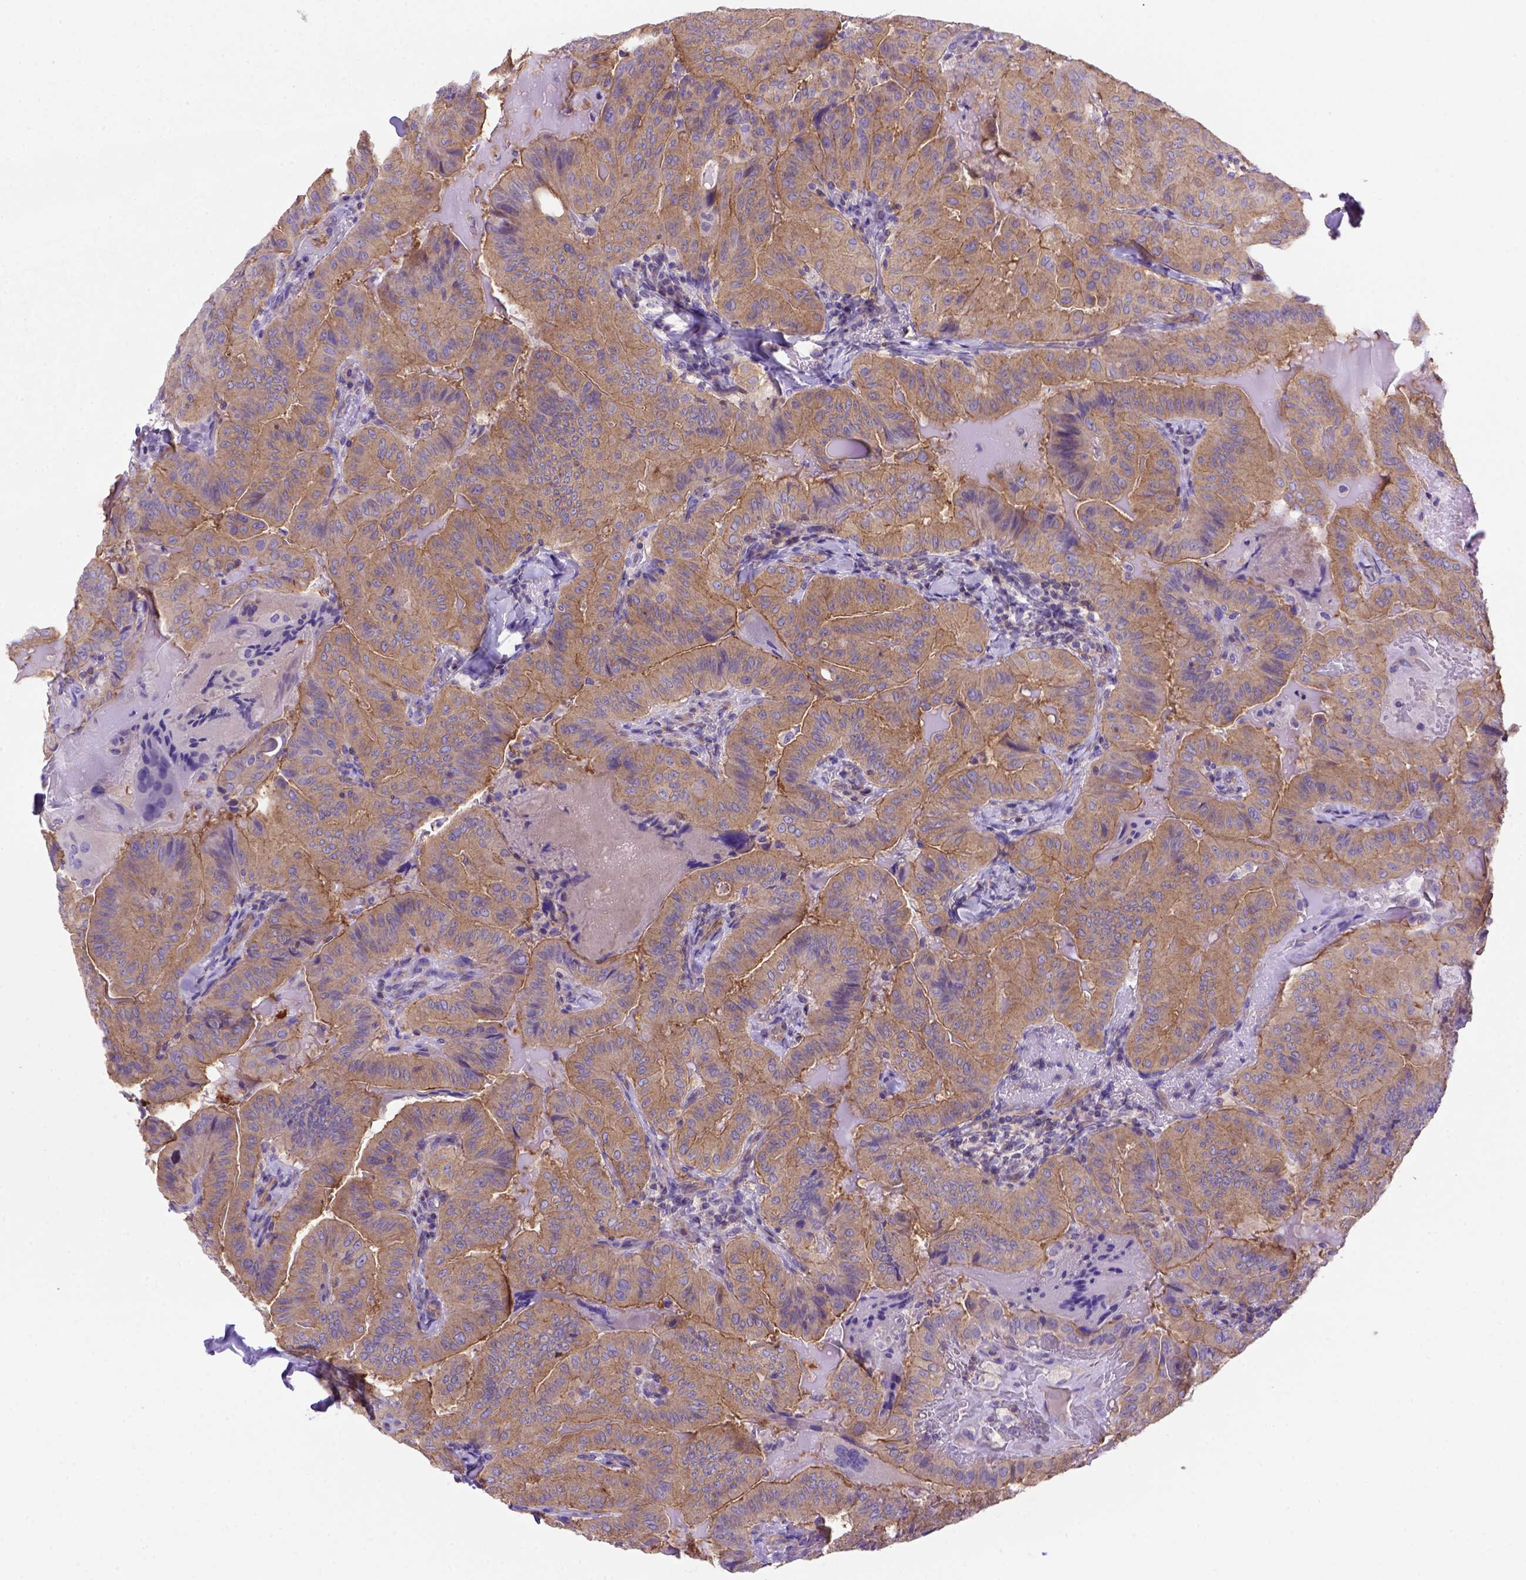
{"staining": {"intensity": "moderate", "quantity": ">75%", "location": "cytoplasmic/membranous"}, "tissue": "thyroid cancer", "cell_type": "Tumor cells", "image_type": "cancer", "snomed": [{"axis": "morphology", "description": "Papillary adenocarcinoma, NOS"}, {"axis": "topography", "description": "Thyroid gland"}], "caption": "Immunohistochemical staining of human thyroid papillary adenocarcinoma demonstrates medium levels of moderate cytoplasmic/membranous protein expression in about >75% of tumor cells.", "gene": "PEX12", "patient": {"sex": "female", "age": 68}}